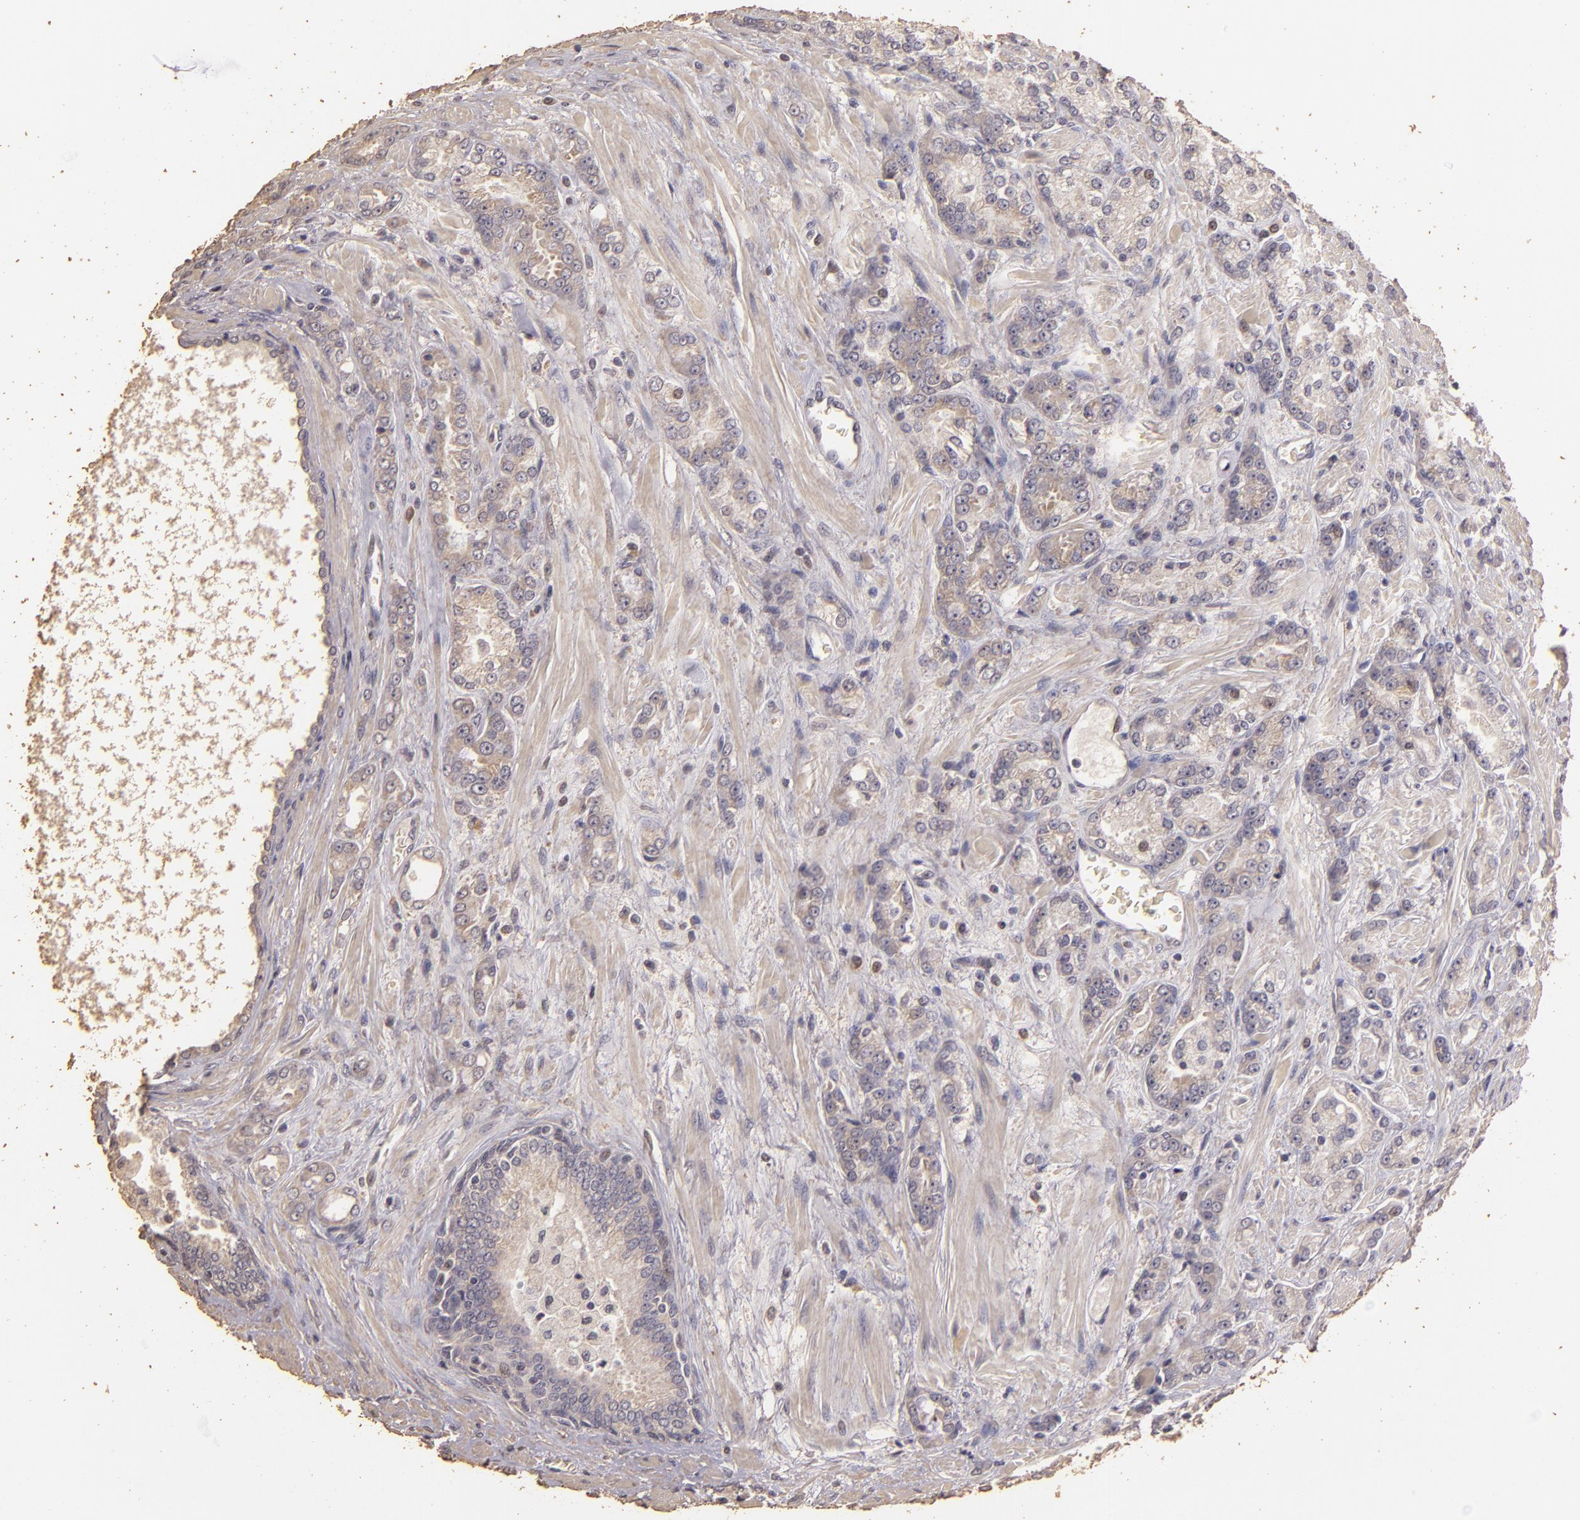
{"staining": {"intensity": "weak", "quantity": "25%-75%", "location": "cytoplasmic/membranous"}, "tissue": "prostate cancer", "cell_type": "Tumor cells", "image_type": "cancer", "snomed": [{"axis": "morphology", "description": "Adenocarcinoma, High grade"}, {"axis": "topography", "description": "Prostate"}], "caption": "Tumor cells demonstrate low levels of weak cytoplasmic/membranous expression in about 25%-75% of cells in human prostate adenocarcinoma (high-grade).", "gene": "BCL2L13", "patient": {"sex": "male", "age": 71}}